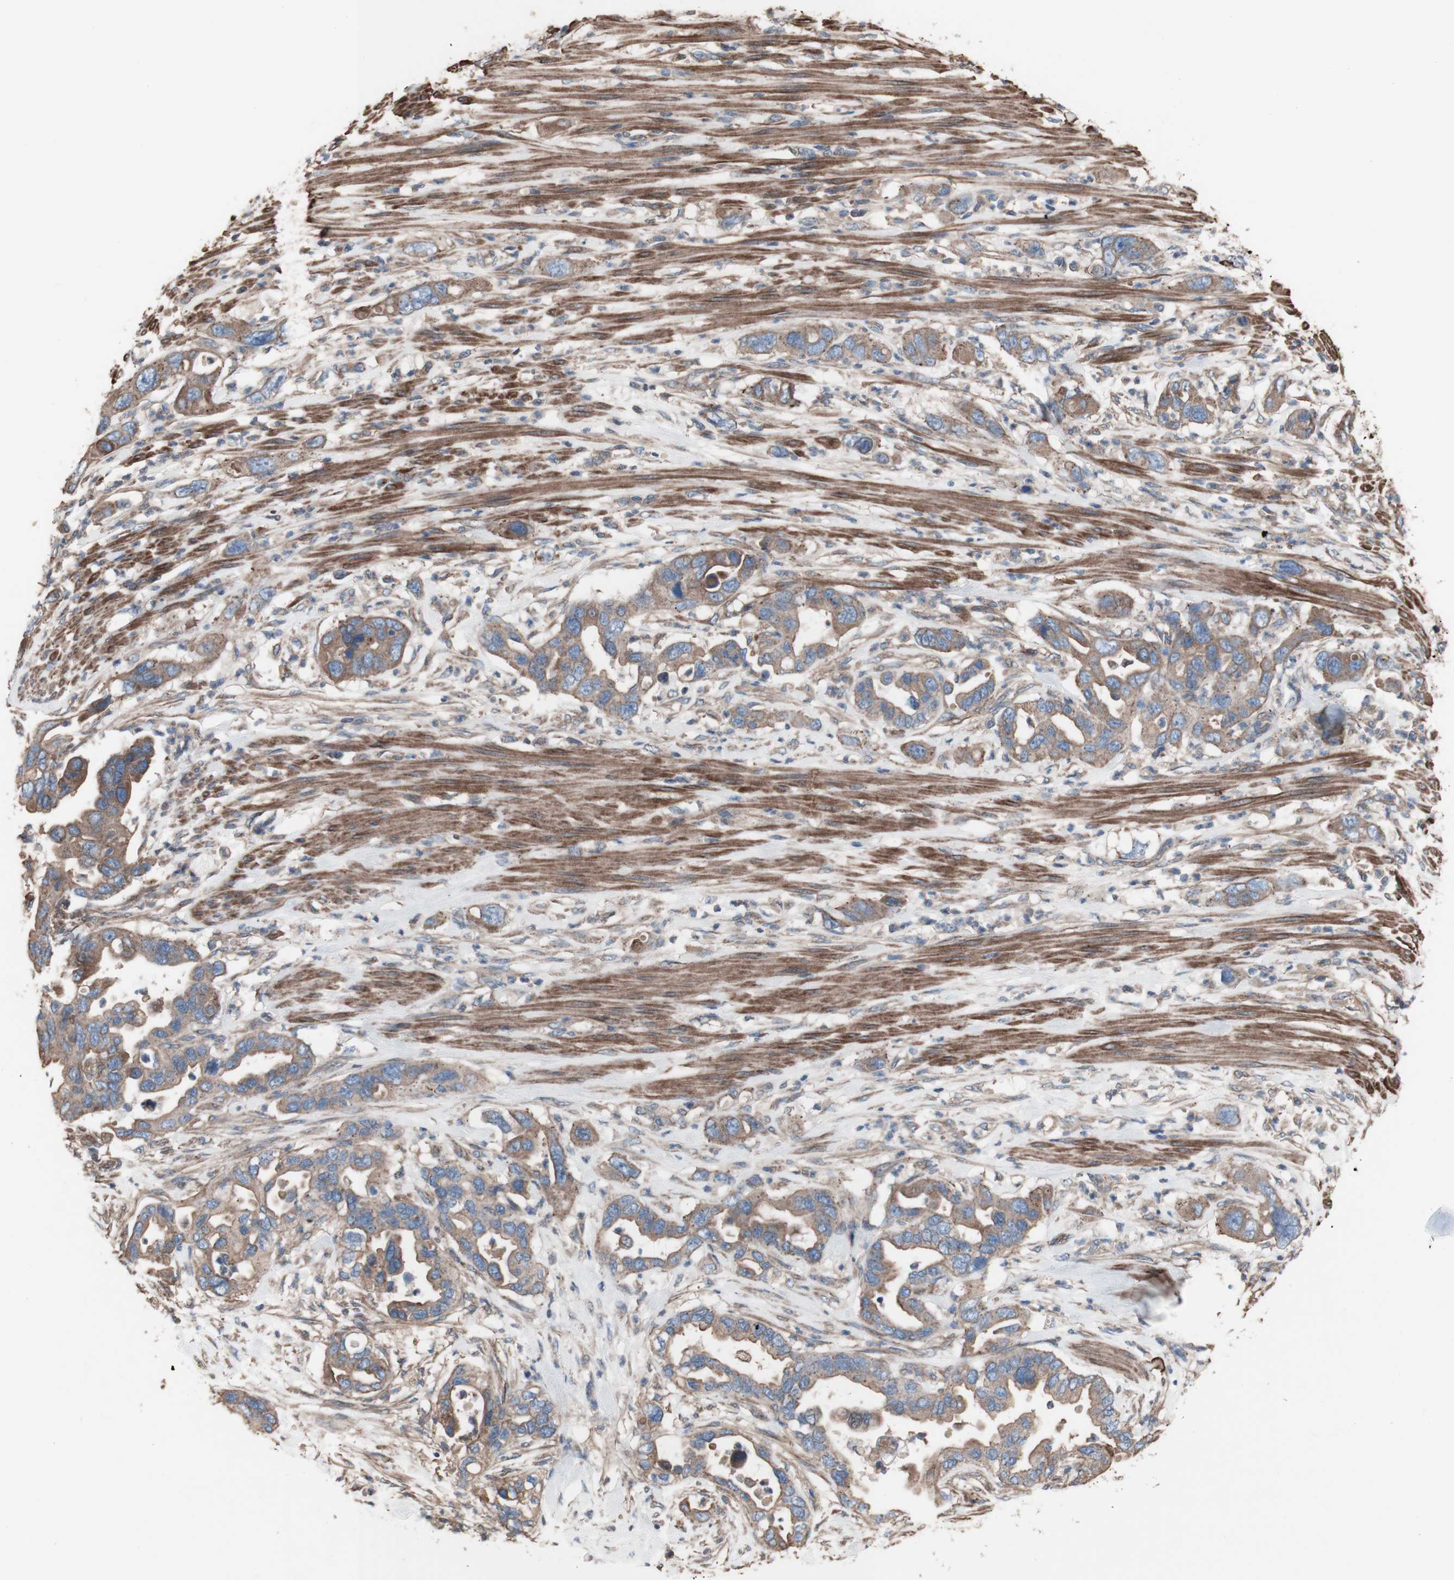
{"staining": {"intensity": "moderate", "quantity": ">75%", "location": "cytoplasmic/membranous"}, "tissue": "pancreatic cancer", "cell_type": "Tumor cells", "image_type": "cancer", "snomed": [{"axis": "morphology", "description": "Adenocarcinoma, NOS"}, {"axis": "topography", "description": "Pancreas"}], "caption": "Brown immunohistochemical staining in pancreatic adenocarcinoma reveals moderate cytoplasmic/membranous expression in about >75% of tumor cells.", "gene": "COPB1", "patient": {"sex": "female", "age": 71}}